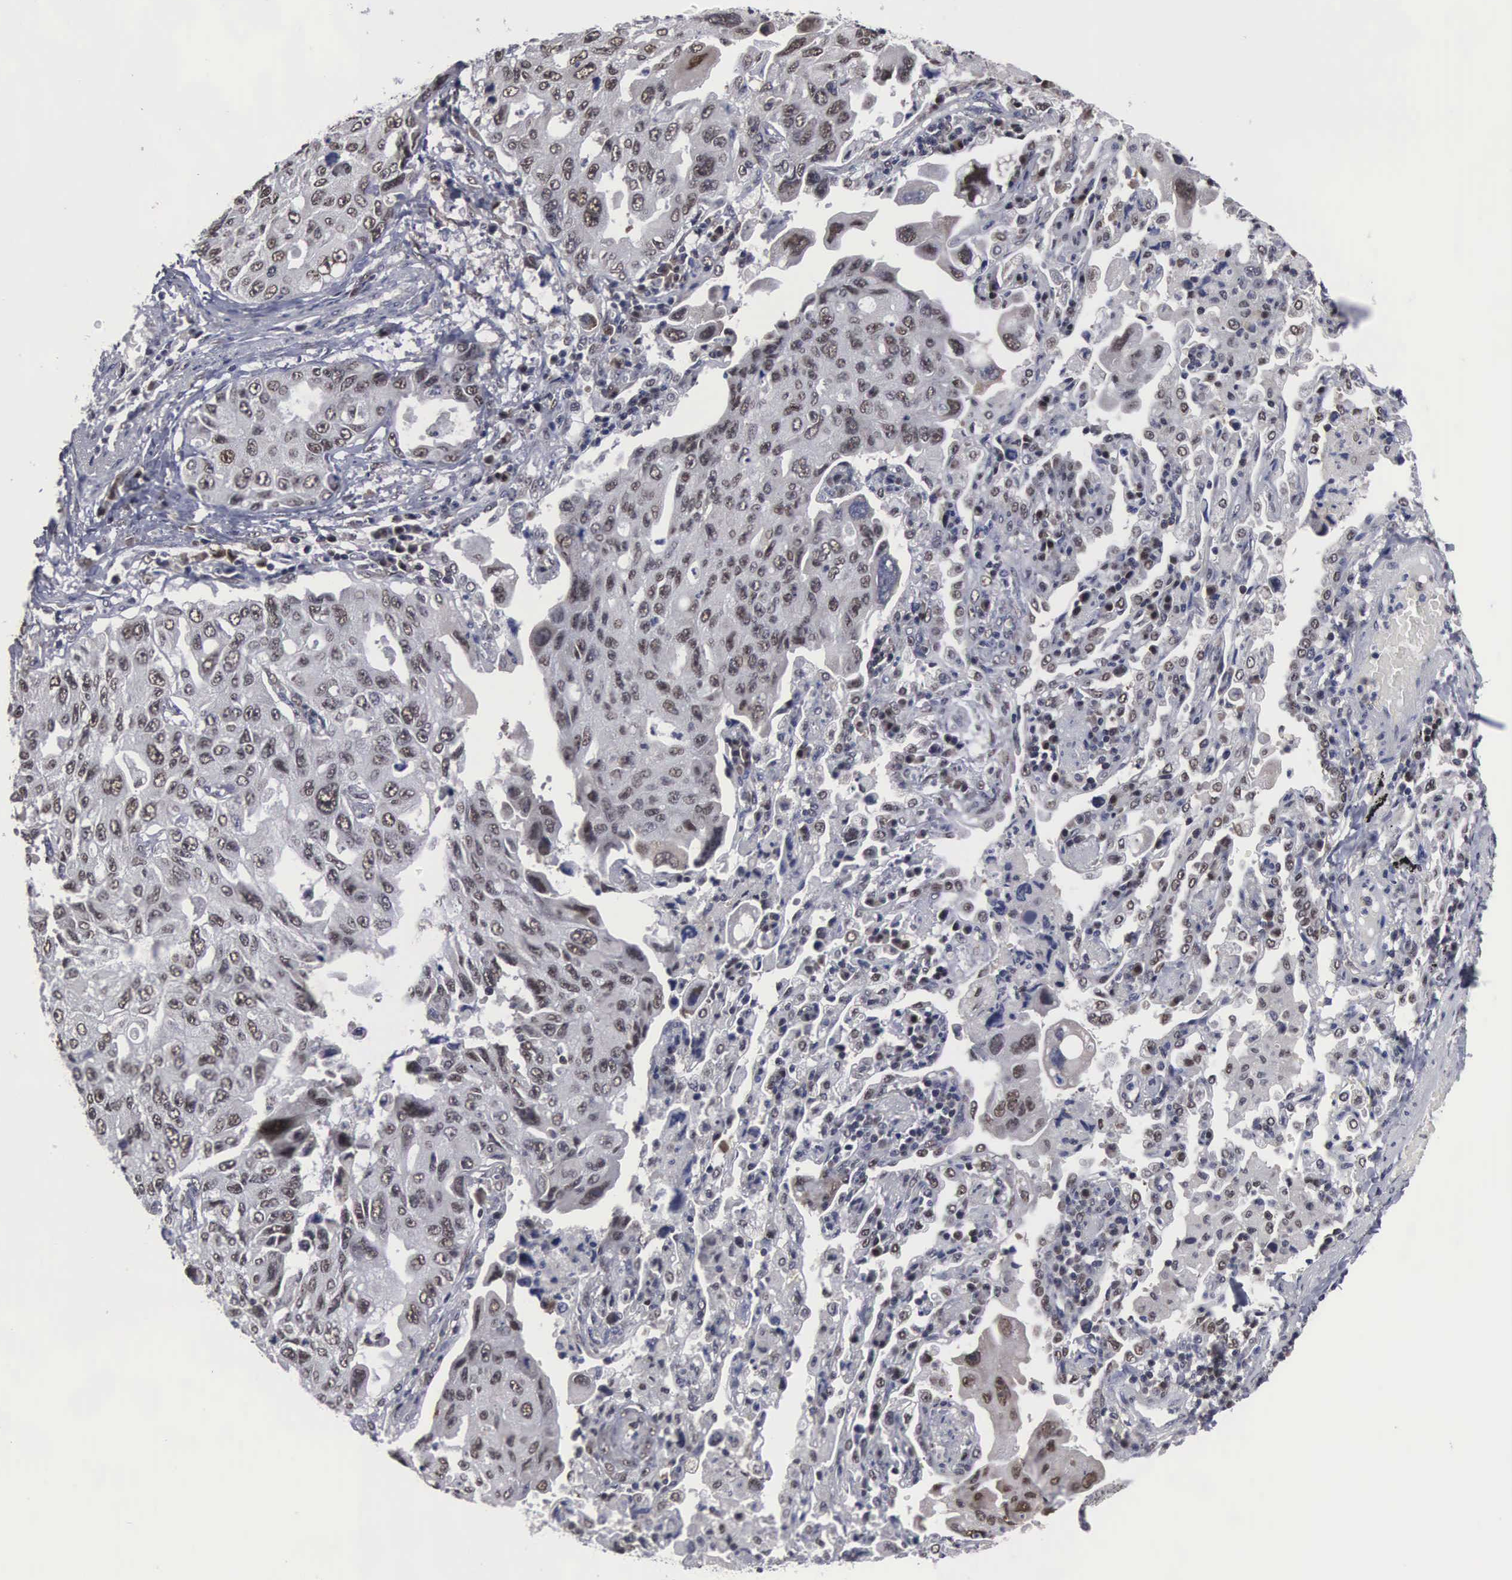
{"staining": {"intensity": "weak", "quantity": "25%-75%", "location": "nuclear"}, "tissue": "lung cancer", "cell_type": "Tumor cells", "image_type": "cancer", "snomed": [{"axis": "morphology", "description": "Adenocarcinoma, NOS"}, {"axis": "topography", "description": "Lung"}], "caption": "The immunohistochemical stain labels weak nuclear staining in tumor cells of lung cancer (adenocarcinoma) tissue. The staining was performed using DAB, with brown indicating positive protein expression. Nuclei are stained blue with hematoxylin.", "gene": "TRMT5", "patient": {"sex": "male", "age": 64}}